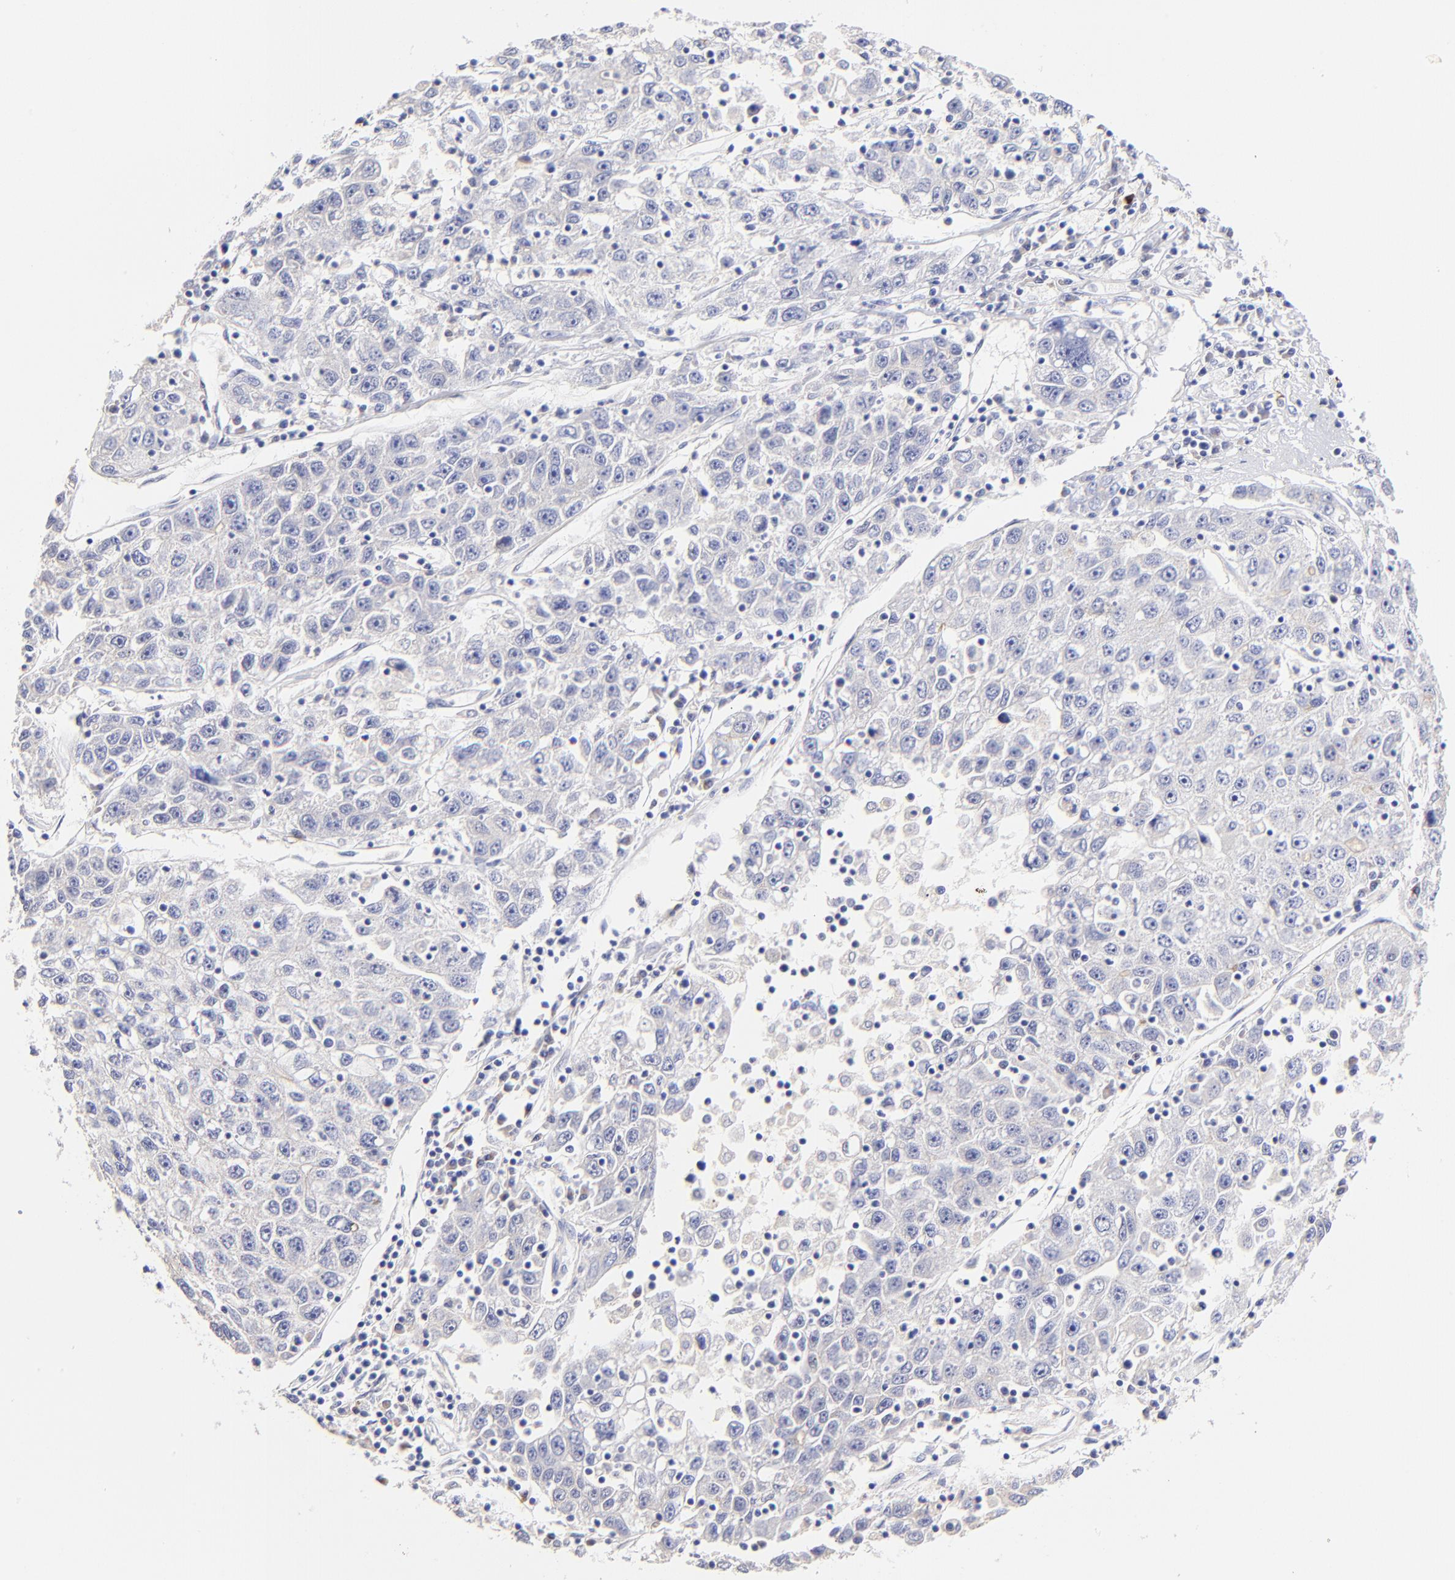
{"staining": {"intensity": "negative", "quantity": "none", "location": "none"}, "tissue": "liver cancer", "cell_type": "Tumor cells", "image_type": "cancer", "snomed": [{"axis": "morphology", "description": "Carcinoma, Hepatocellular, NOS"}, {"axis": "topography", "description": "Liver"}], "caption": "Protein analysis of hepatocellular carcinoma (liver) exhibits no significant positivity in tumor cells.", "gene": "ASB9", "patient": {"sex": "male", "age": 49}}